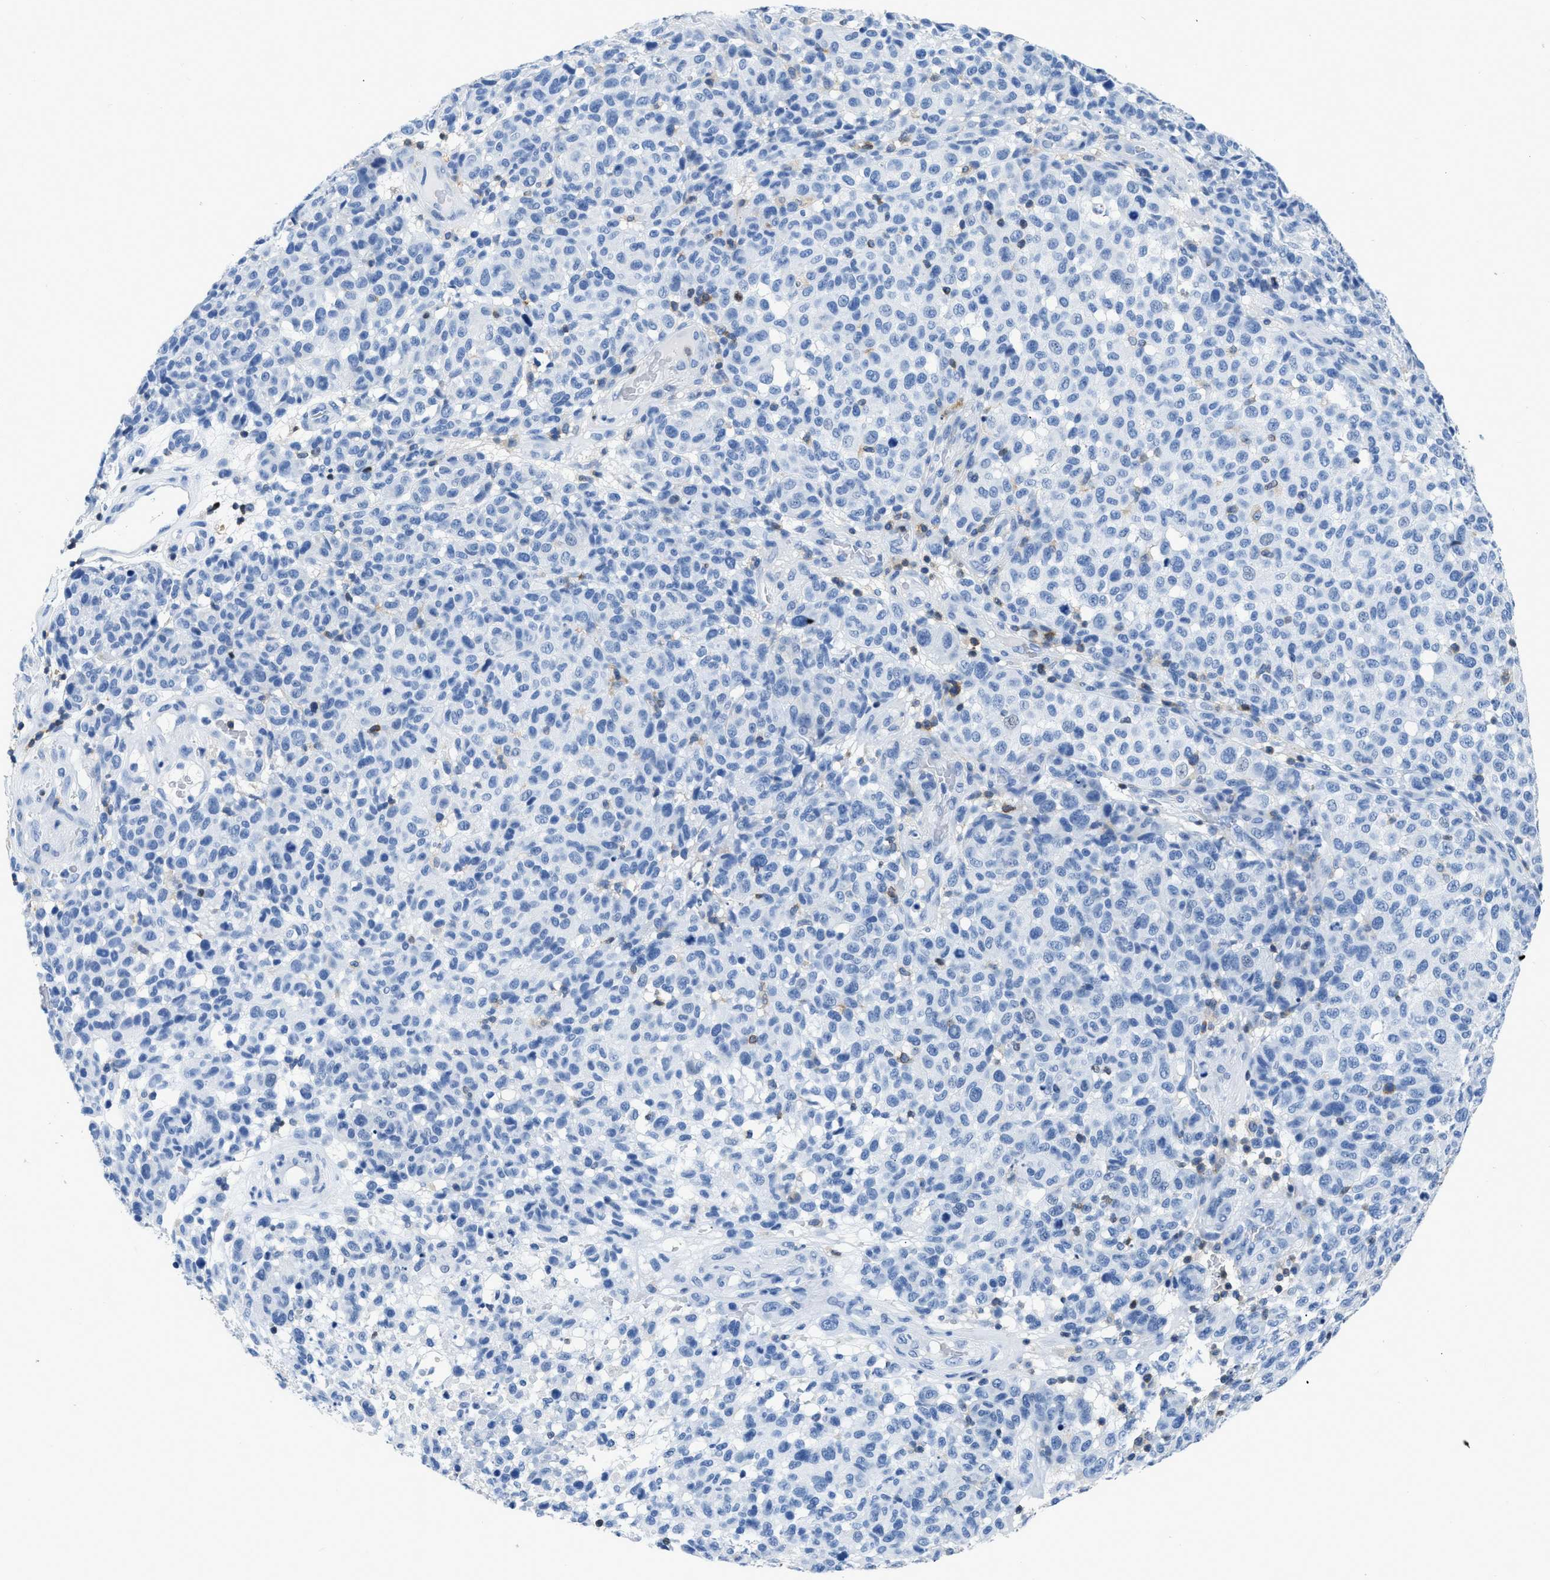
{"staining": {"intensity": "negative", "quantity": "none", "location": "none"}, "tissue": "melanoma", "cell_type": "Tumor cells", "image_type": "cancer", "snomed": [{"axis": "morphology", "description": "Malignant melanoma, NOS"}, {"axis": "topography", "description": "Skin"}], "caption": "Human malignant melanoma stained for a protein using IHC displays no expression in tumor cells.", "gene": "NFATC2", "patient": {"sex": "male", "age": 59}}